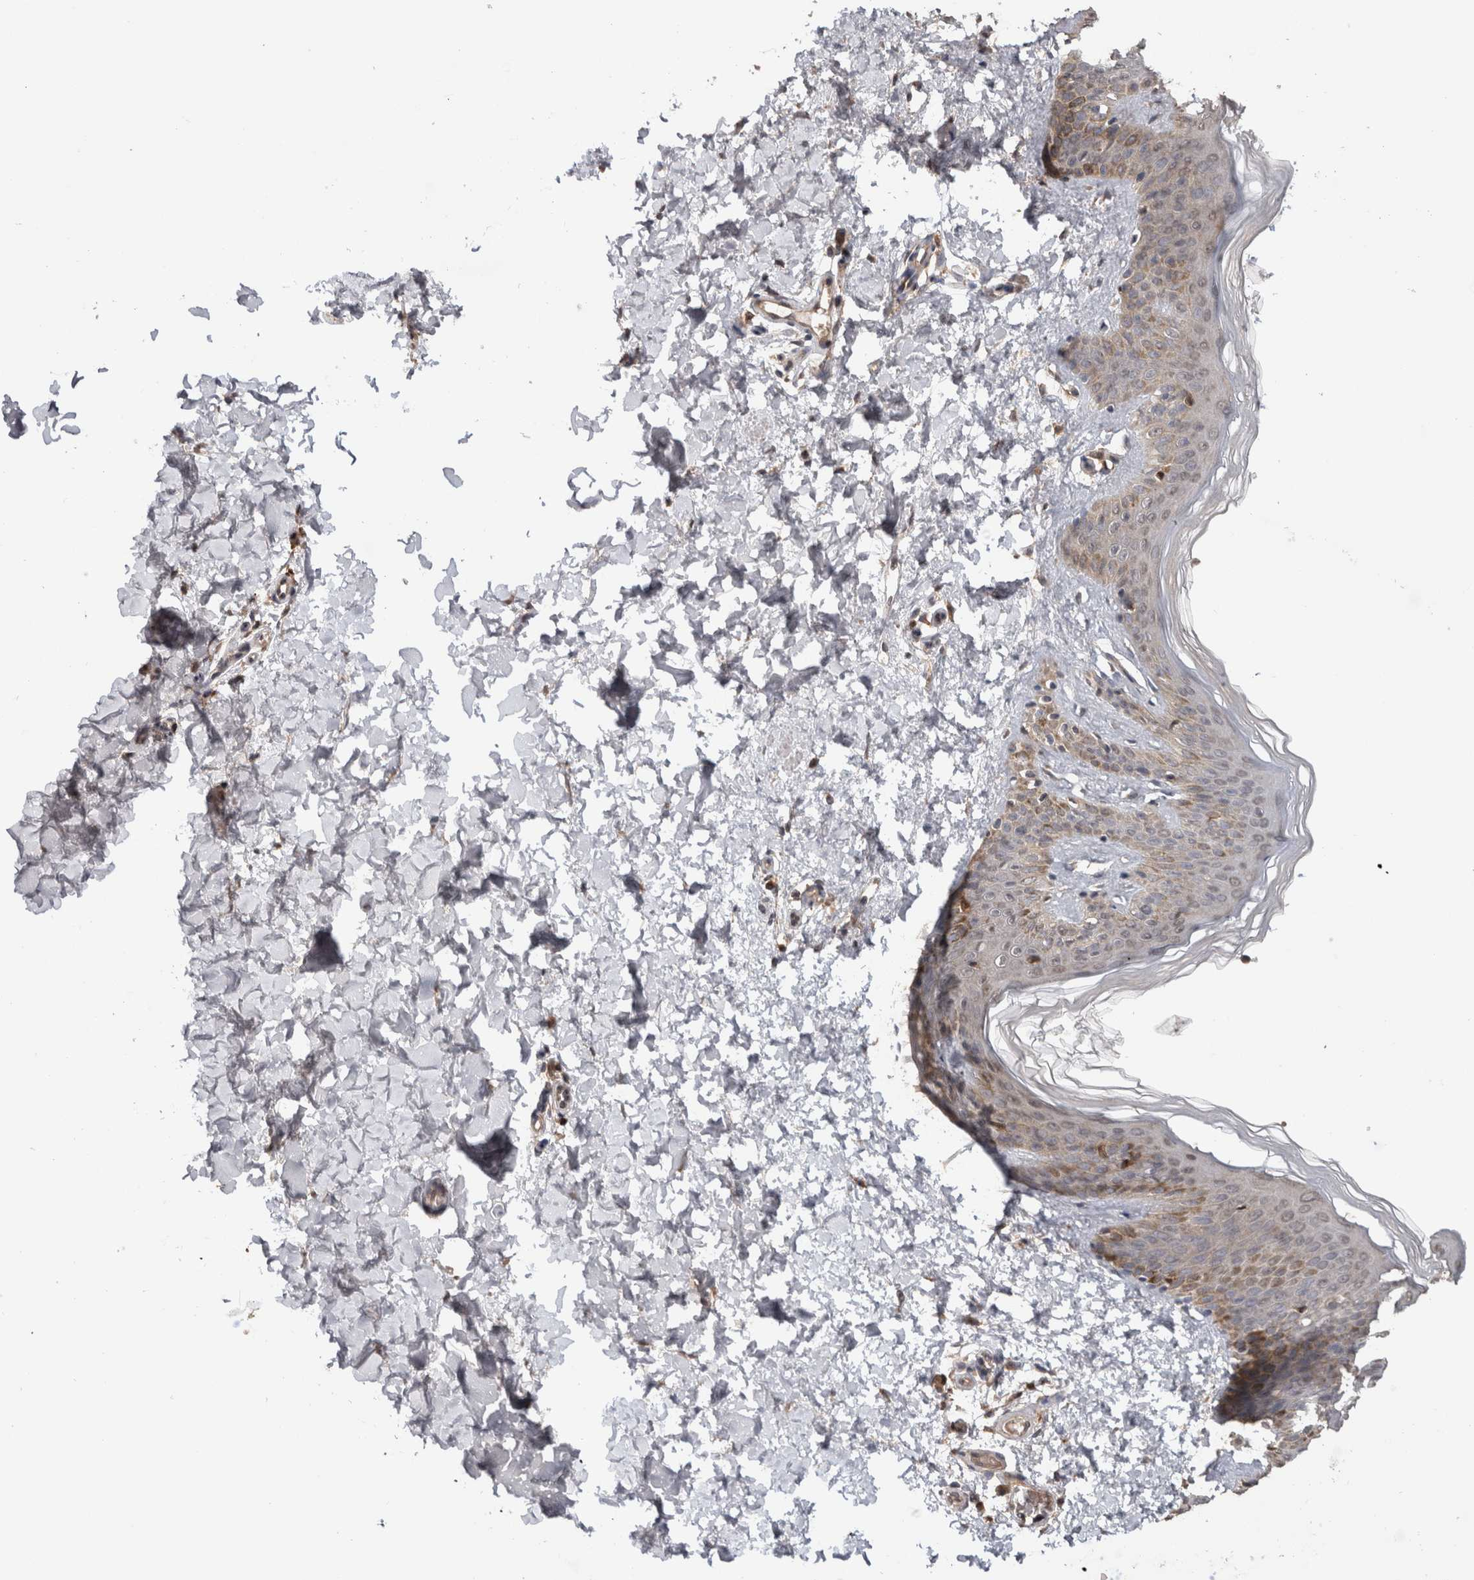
{"staining": {"intensity": "weak", "quantity": "25%-75%", "location": "cytoplasmic/membranous"}, "tissue": "skin", "cell_type": "Fibroblasts", "image_type": "normal", "snomed": [{"axis": "morphology", "description": "Normal tissue, NOS"}, {"axis": "morphology", "description": "Neoplasm, benign, NOS"}, {"axis": "topography", "description": "Skin"}, {"axis": "topography", "description": "Soft tissue"}], "caption": "Skin was stained to show a protein in brown. There is low levels of weak cytoplasmic/membranous staining in about 25%-75% of fibroblasts. The staining was performed using DAB (3,3'-diaminobenzidine) to visualize the protein expression in brown, while the nuclei were stained in blue with hematoxylin (Magnification: 20x).", "gene": "HMOX2", "patient": {"sex": "male", "age": 26}}